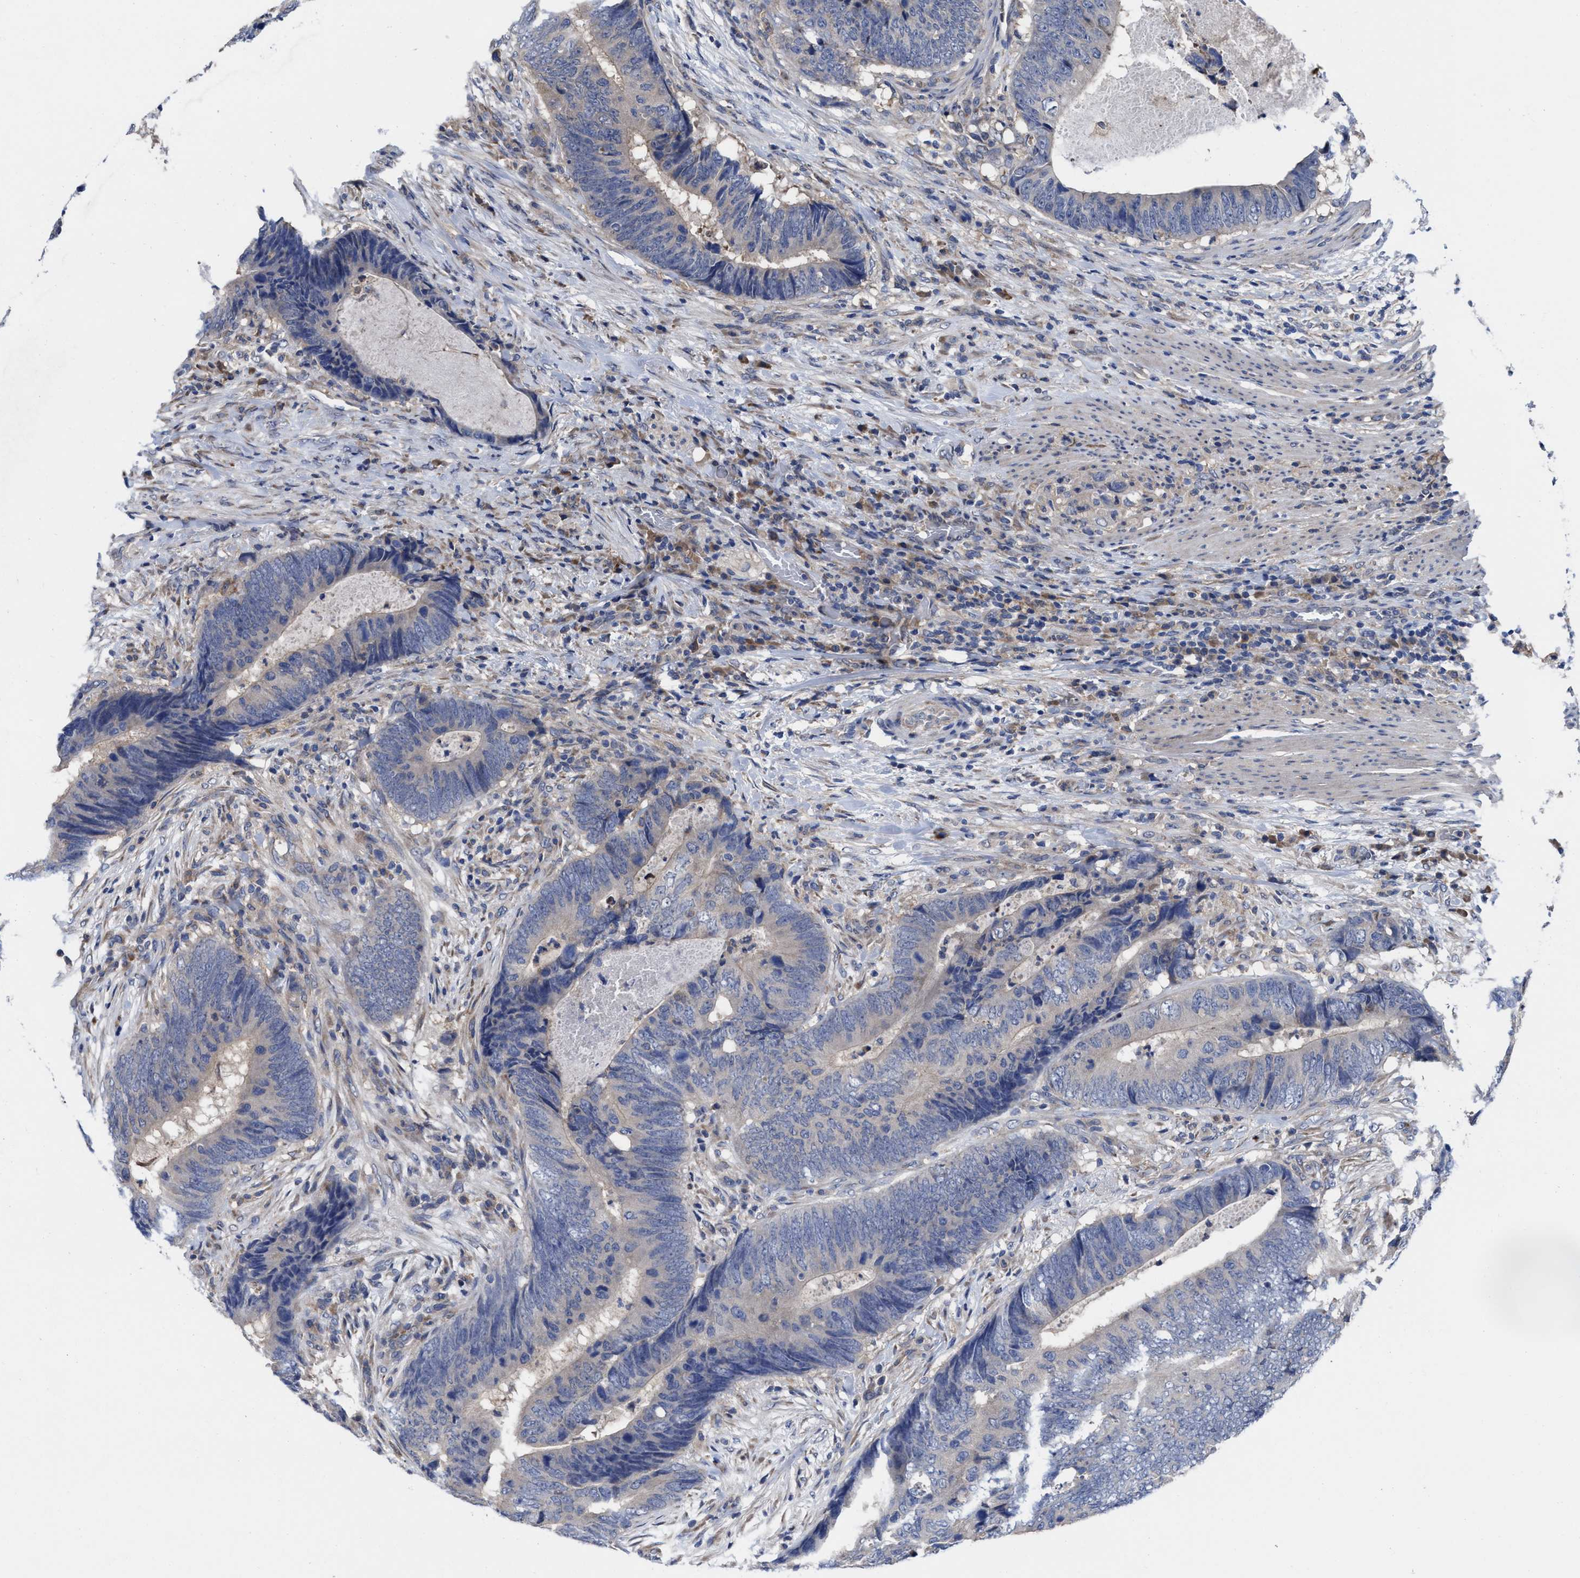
{"staining": {"intensity": "weak", "quantity": "<25%", "location": "cytoplasmic/membranous"}, "tissue": "colorectal cancer", "cell_type": "Tumor cells", "image_type": "cancer", "snomed": [{"axis": "morphology", "description": "Adenocarcinoma, NOS"}, {"axis": "topography", "description": "Colon"}], "caption": "IHC histopathology image of neoplastic tissue: human colorectal adenocarcinoma stained with DAB (3,3'-diaminobenzidine) shows no significant protein expression in tumor cells. Brightfield microscopy of IHC stained with DAB (3,3'-diaminobenzidine) (brown) and hematoxylin (blue), captured at high magnification.", "gene": "TXNDC17", "patient": {"sex": "male", "age": 56}}